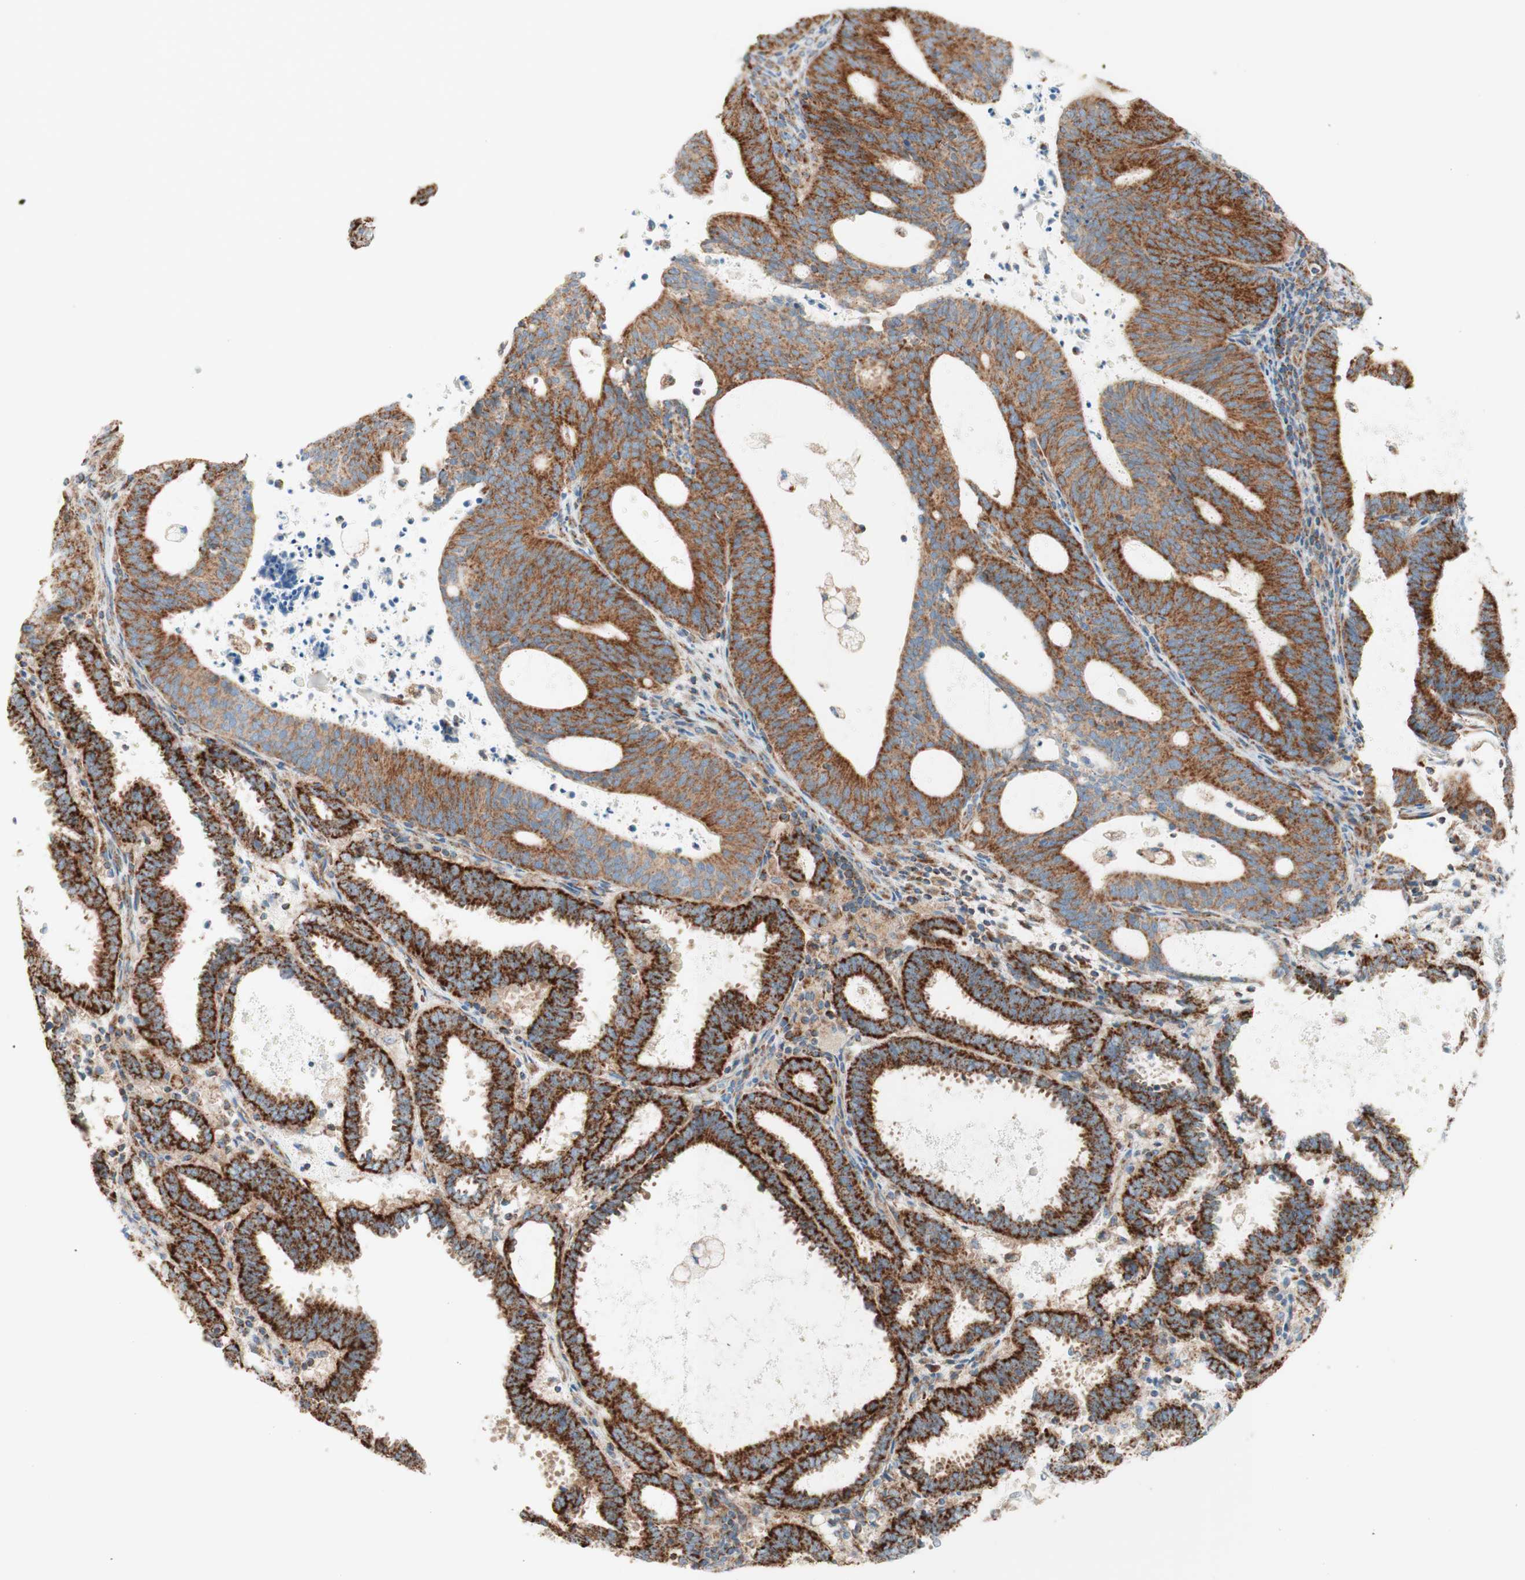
{"staining": {"intensity": "strong", "quantity": ">75%", "location": "cytoplasmic/membranous"}, "tissue": "endometrial cancer", "cell_type": "Tumor cells", "image_type": "cancer", "snomed": [{"axis": "morphology", "description": "Adenocarcinoma, NOS"}, {"axis": "topography", "description": "Uterus"}], "caption": "Human adenocarcinoma (endometrial) stained with a brown dye shows strong cytoplasmic/membranous positive positivity in approximately >75% of tumor cells.", "gene": "TOMM20", "patient": {"sex": "female", "age": 83}}